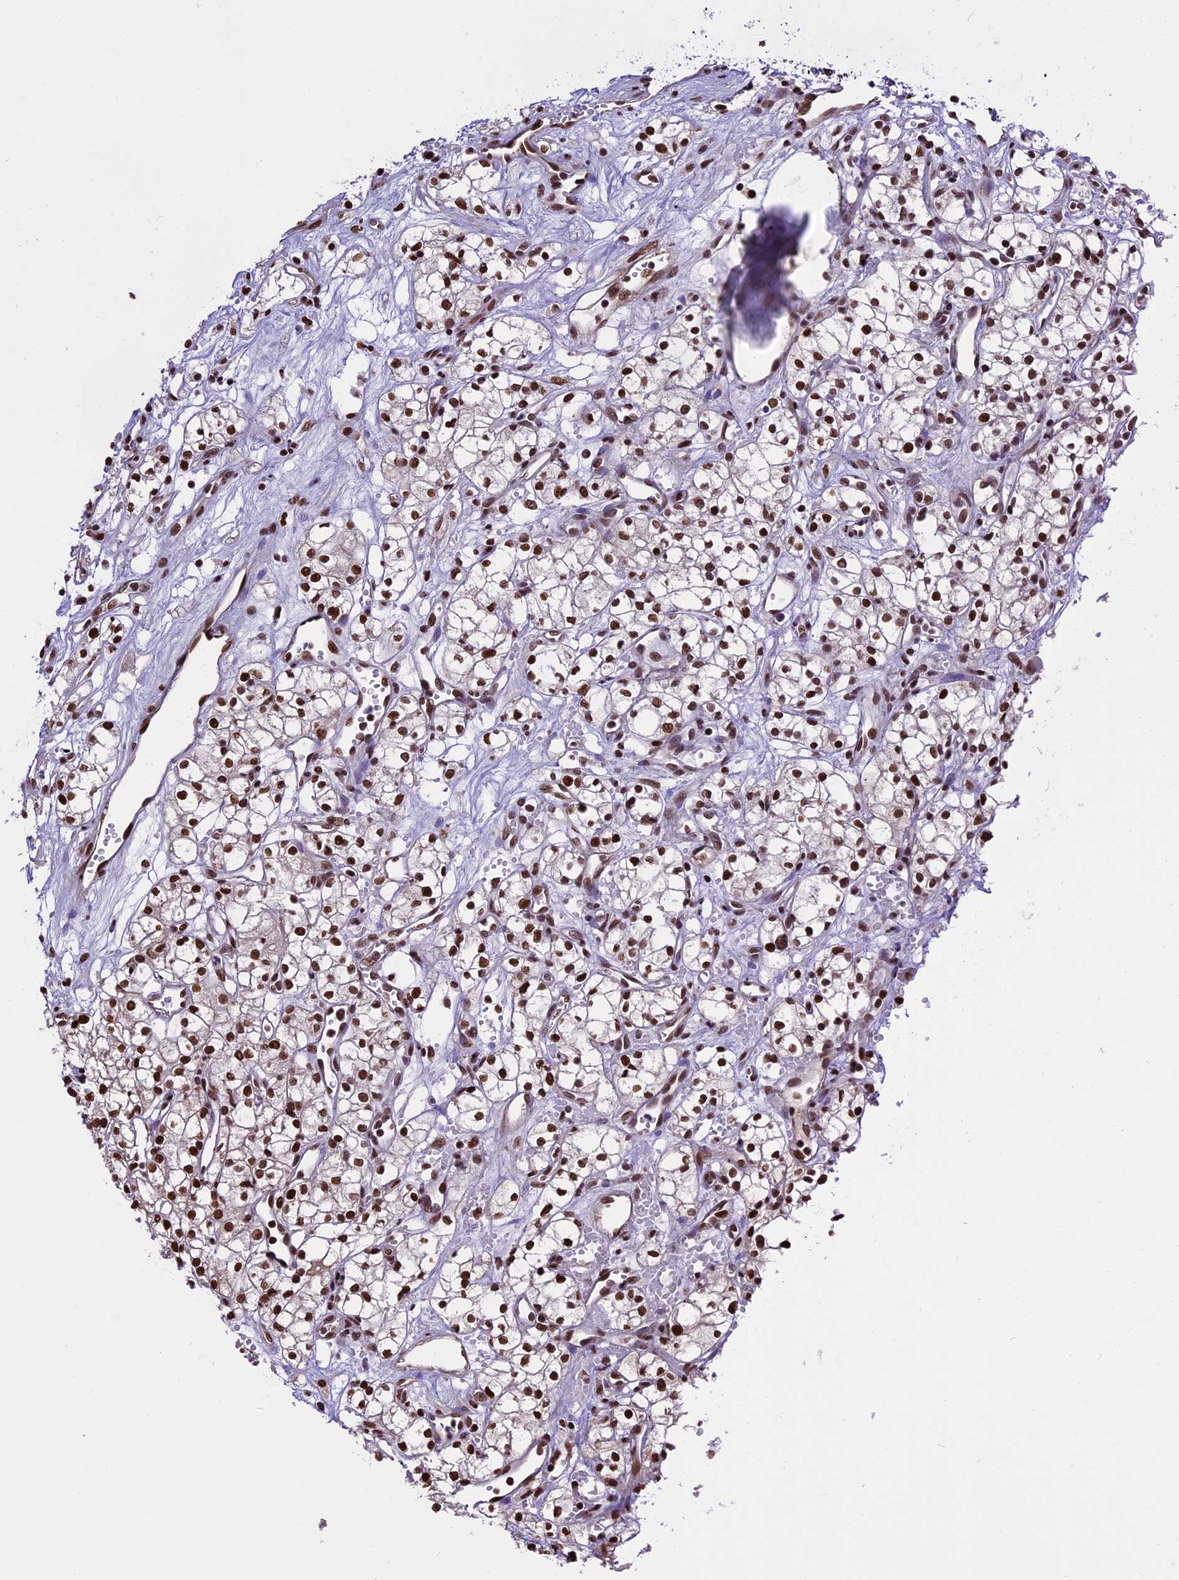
{"staining": {"intensity": "strong", "quantity": ">75%", "location": "nuclear"}, "tissue": "renal cancer", "cell_type": "Tumor cells", "image_type": "cancer", "snomed": [{"axis": "morphology", "description": "Adenocarcinoma, NOS"}, {"axis": "topography", "description": "Kidney"}], "caption": "This is a photomicrograph of immunohistochemistry staining of adenocarcinoma (renal), which shows strong positivity in the nuclear of tumor cells.", "gene": "POLR3E", "patient": {"sex": "male", "age": 59}}